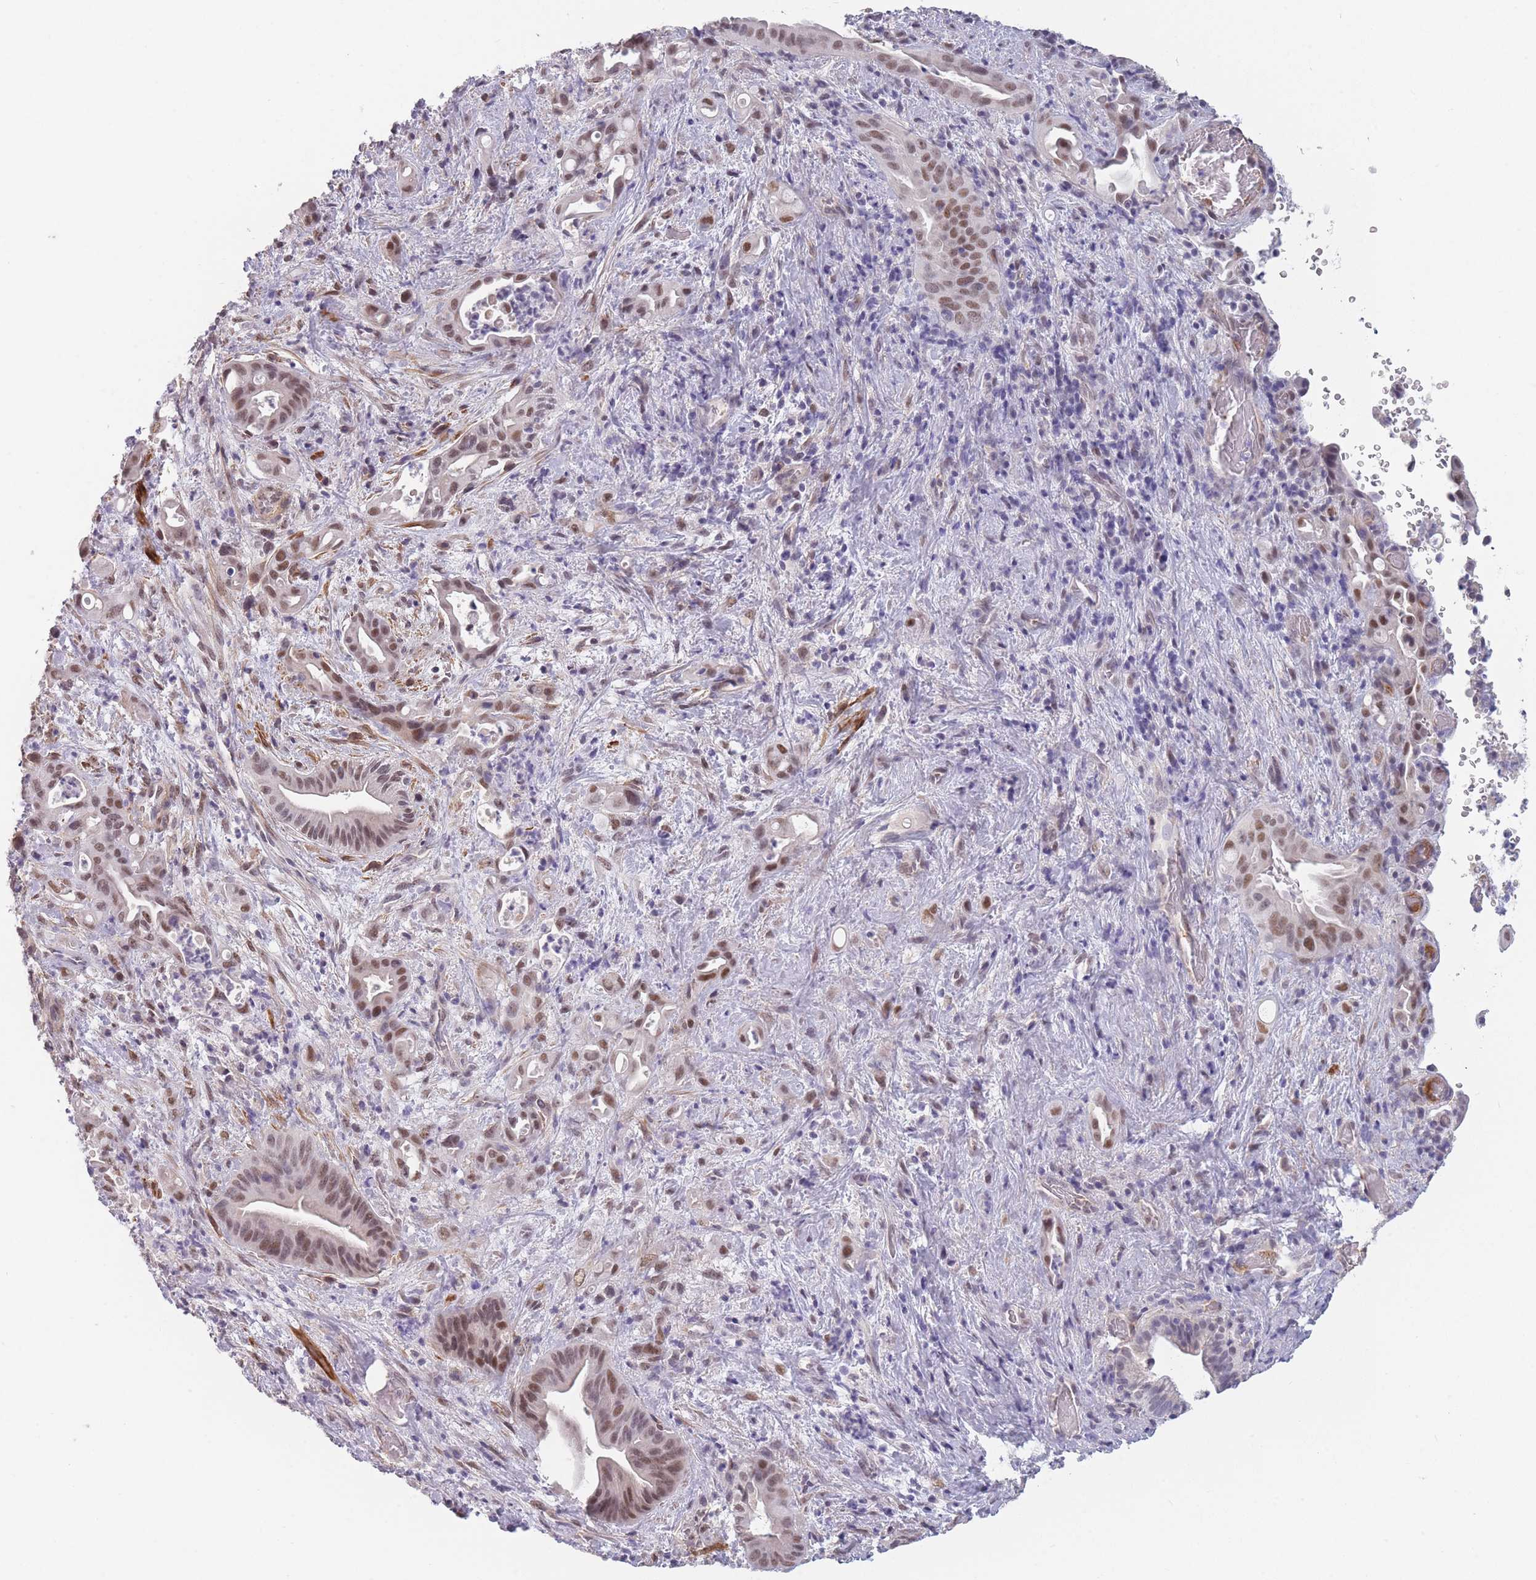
{"staining": {"intensity": "moderate", "quantity": ">75%", "location": "nuclear"}, "tissue": "liver cancer", "cell_type": "Tumor cells", "image_type": "cancer", "snomed": [{"axis": "morphology", "description": "Cholangiocarcinoma"}, {"axis": "topography", "description": "Liver"}], "caption": "Moderate nuclear expression is present in approximately >75% of tumor cells in cholangiocarcinoma (liver).", "gene": "SIN3B", "patient": {"sex": "female", "age": 68}}